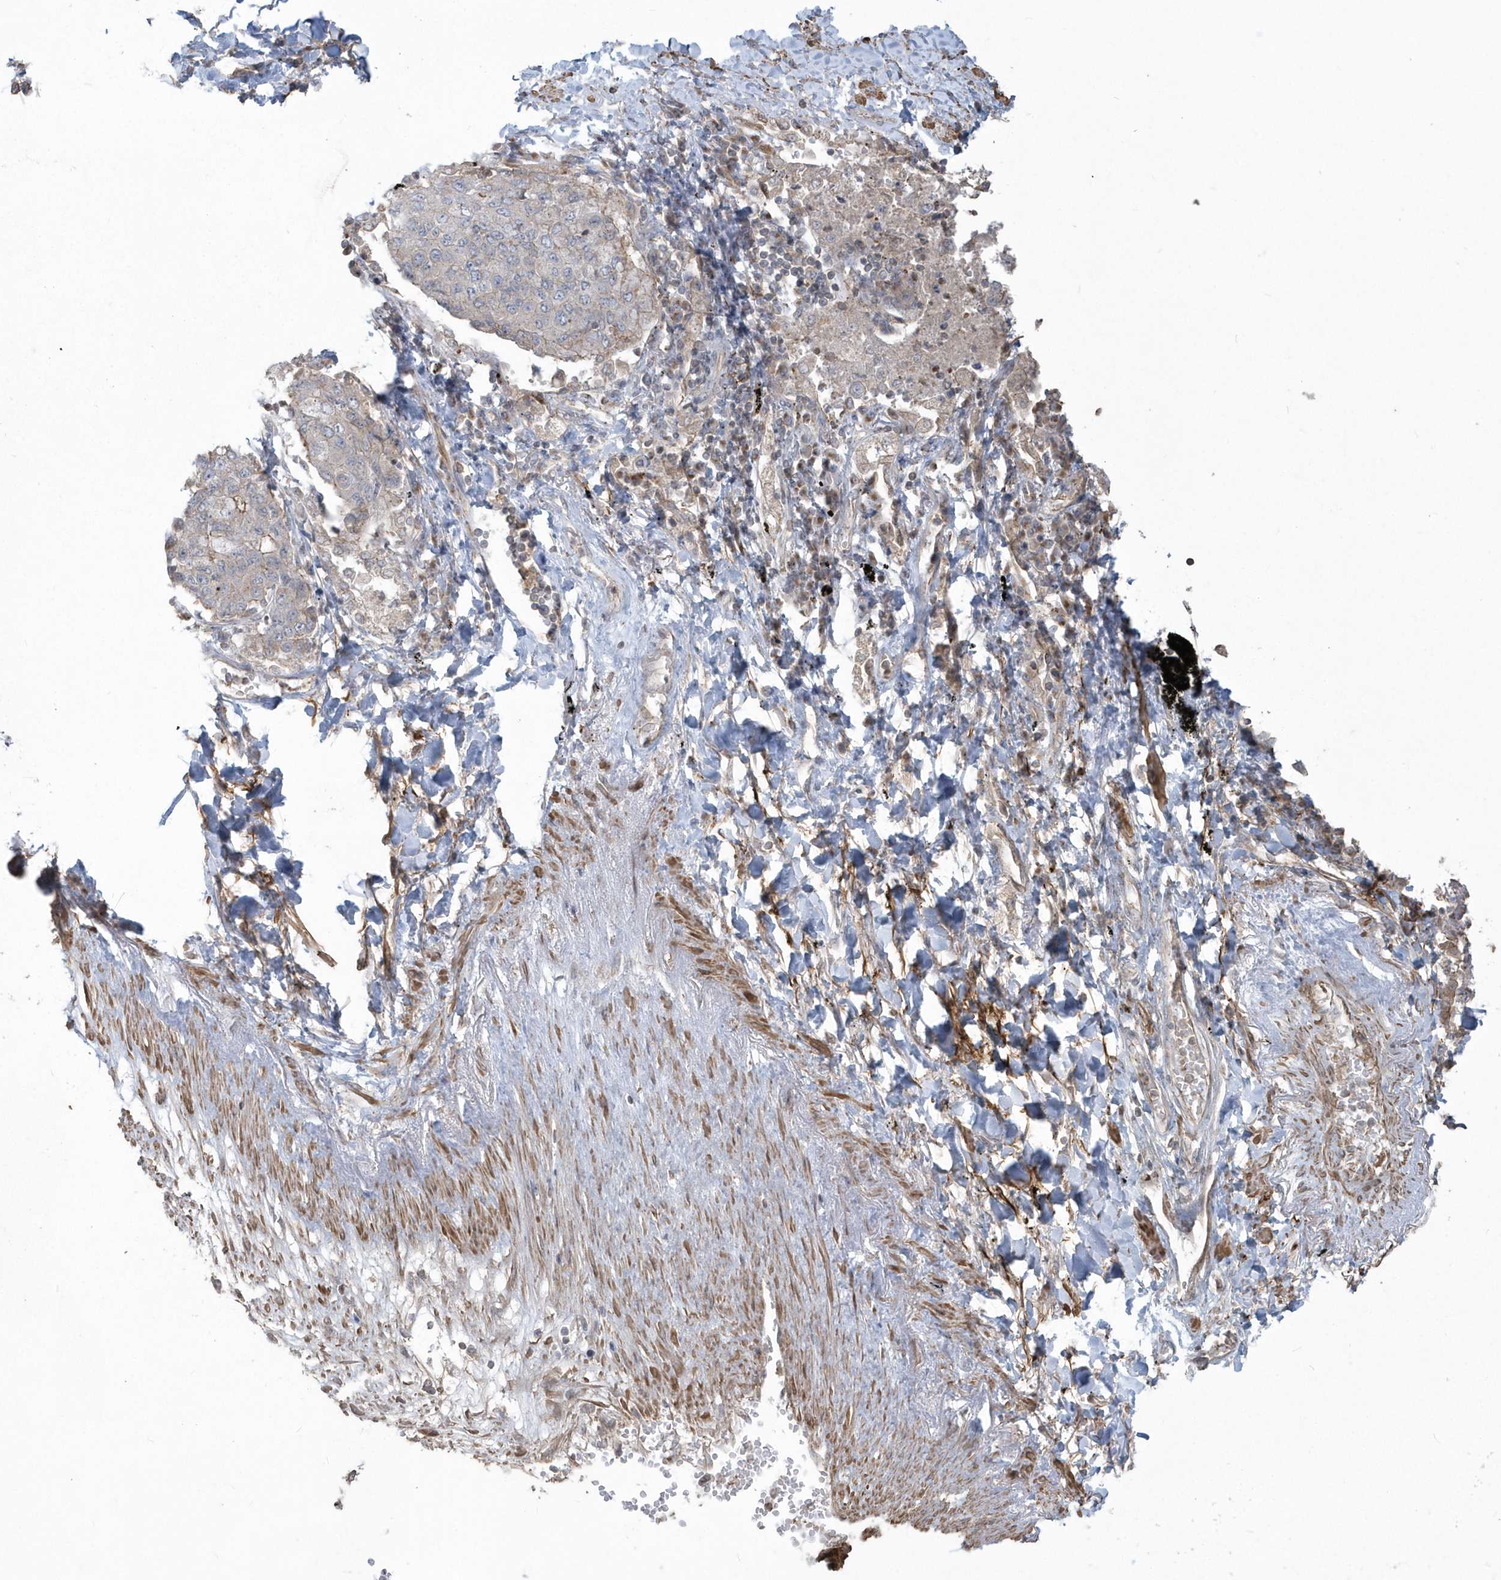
{"staining": {"intensity": "negative", "quantity": "none", "location": "none"}, "tissue": "lung cancer", "cell_type": "Tumor cells", "image_type": "cancer", "snomed": [{"axis": "morphology", "description": "Squamous cell carcinoma, NOS"}, {"axis": "topography", "description": "Lung"}], "caption": "Immunohistochemistry (IHC) of lung cancer (squamous cell carcinoma) shows no expression in tumor cells.", "gene": "ARMC8", "patient": {"sex": "male", "age": 74}}